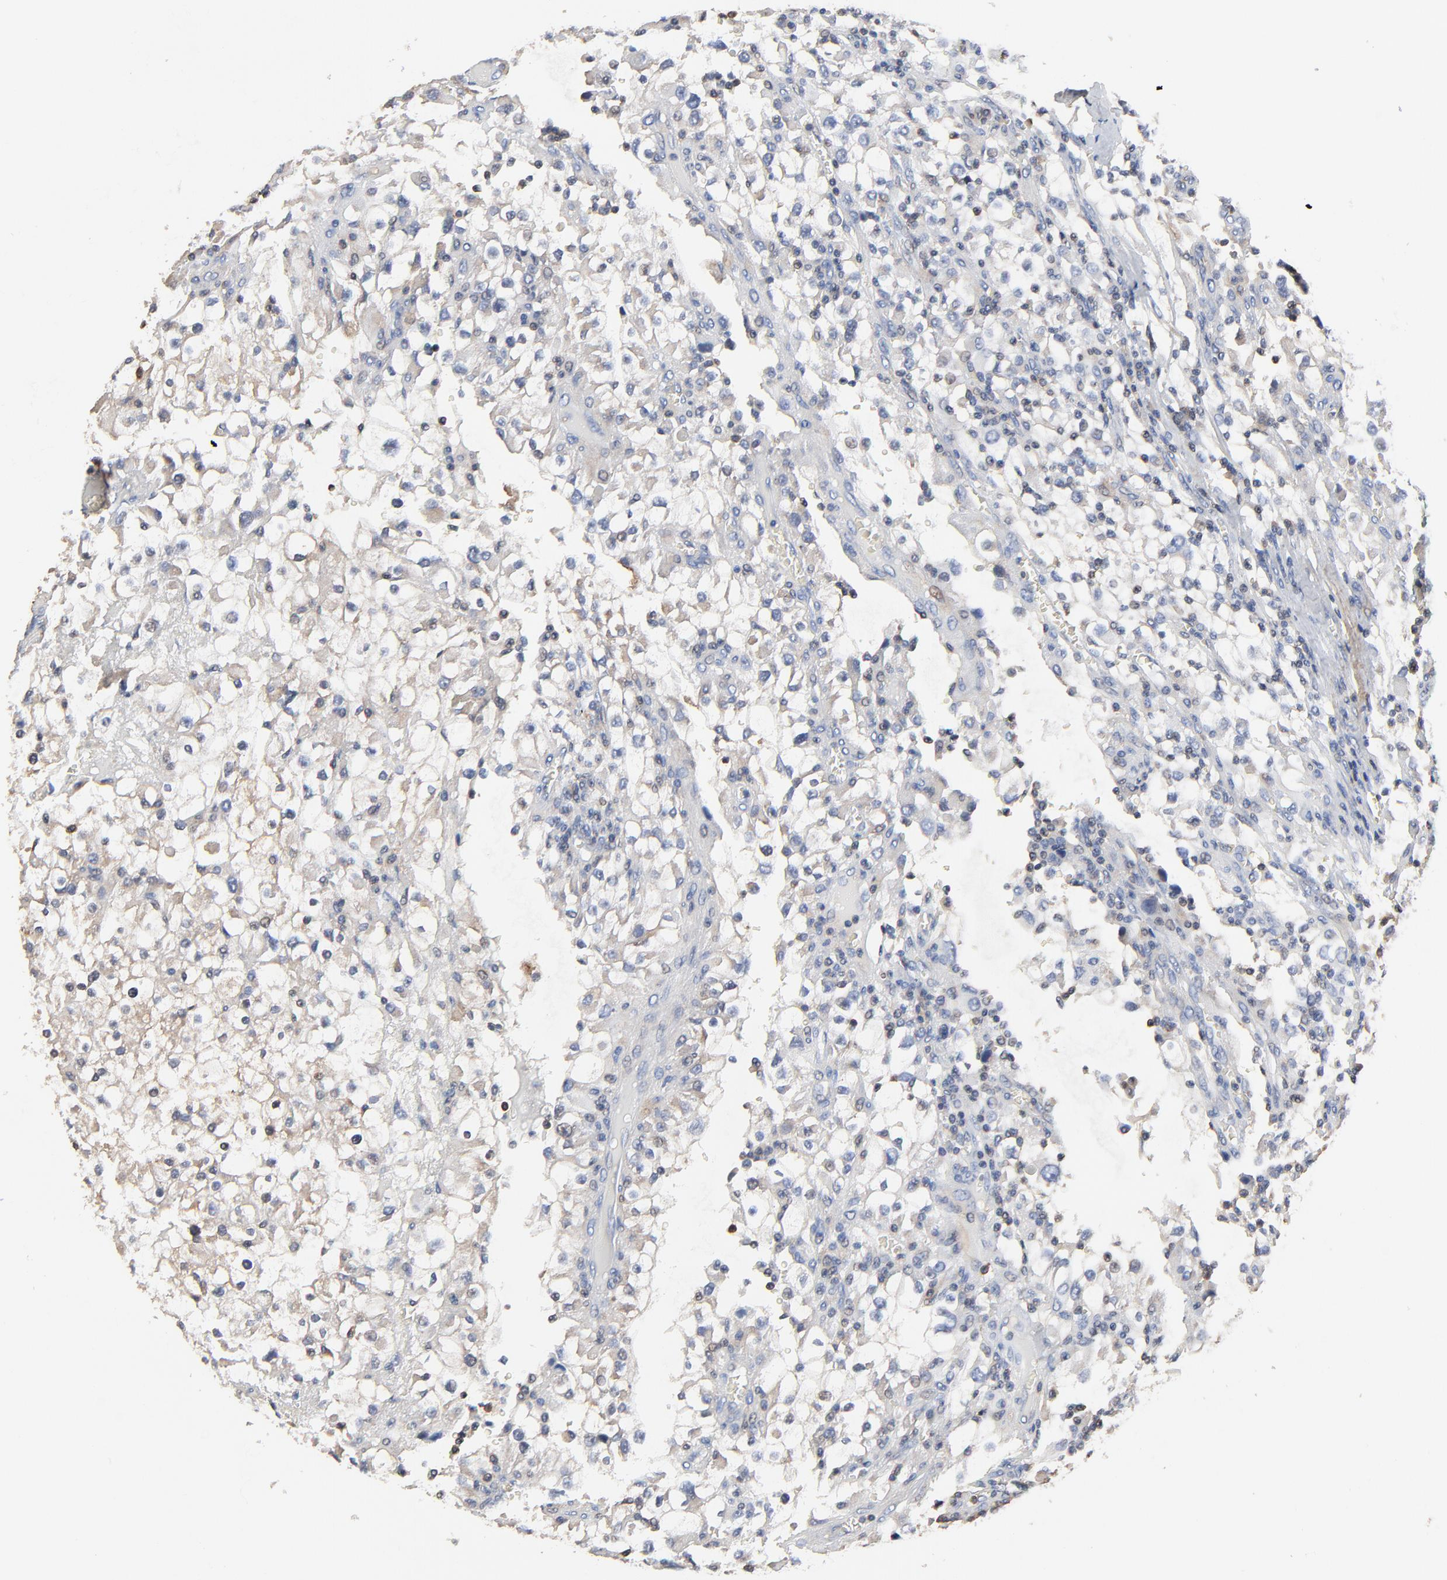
{"staining": {"intensity": "negative", "quantity": "none", "location": "none"}, "tissue": "renal cancer", "cell_type": "Tumor cells", "image_type": "cancer", "snomed": [{"axis": "morphology", "description": "Adenocarcinoma, NOS"}, {"axis": "topography", "description": "Kidney"}], "caption": "IHC of renal cancer exhibits no expression in tumor cells. (DAB immunohistochemistry (IHC), high magnification).", "gene": "SKAP1", "patient": {"sex": "female", "age": 52}}